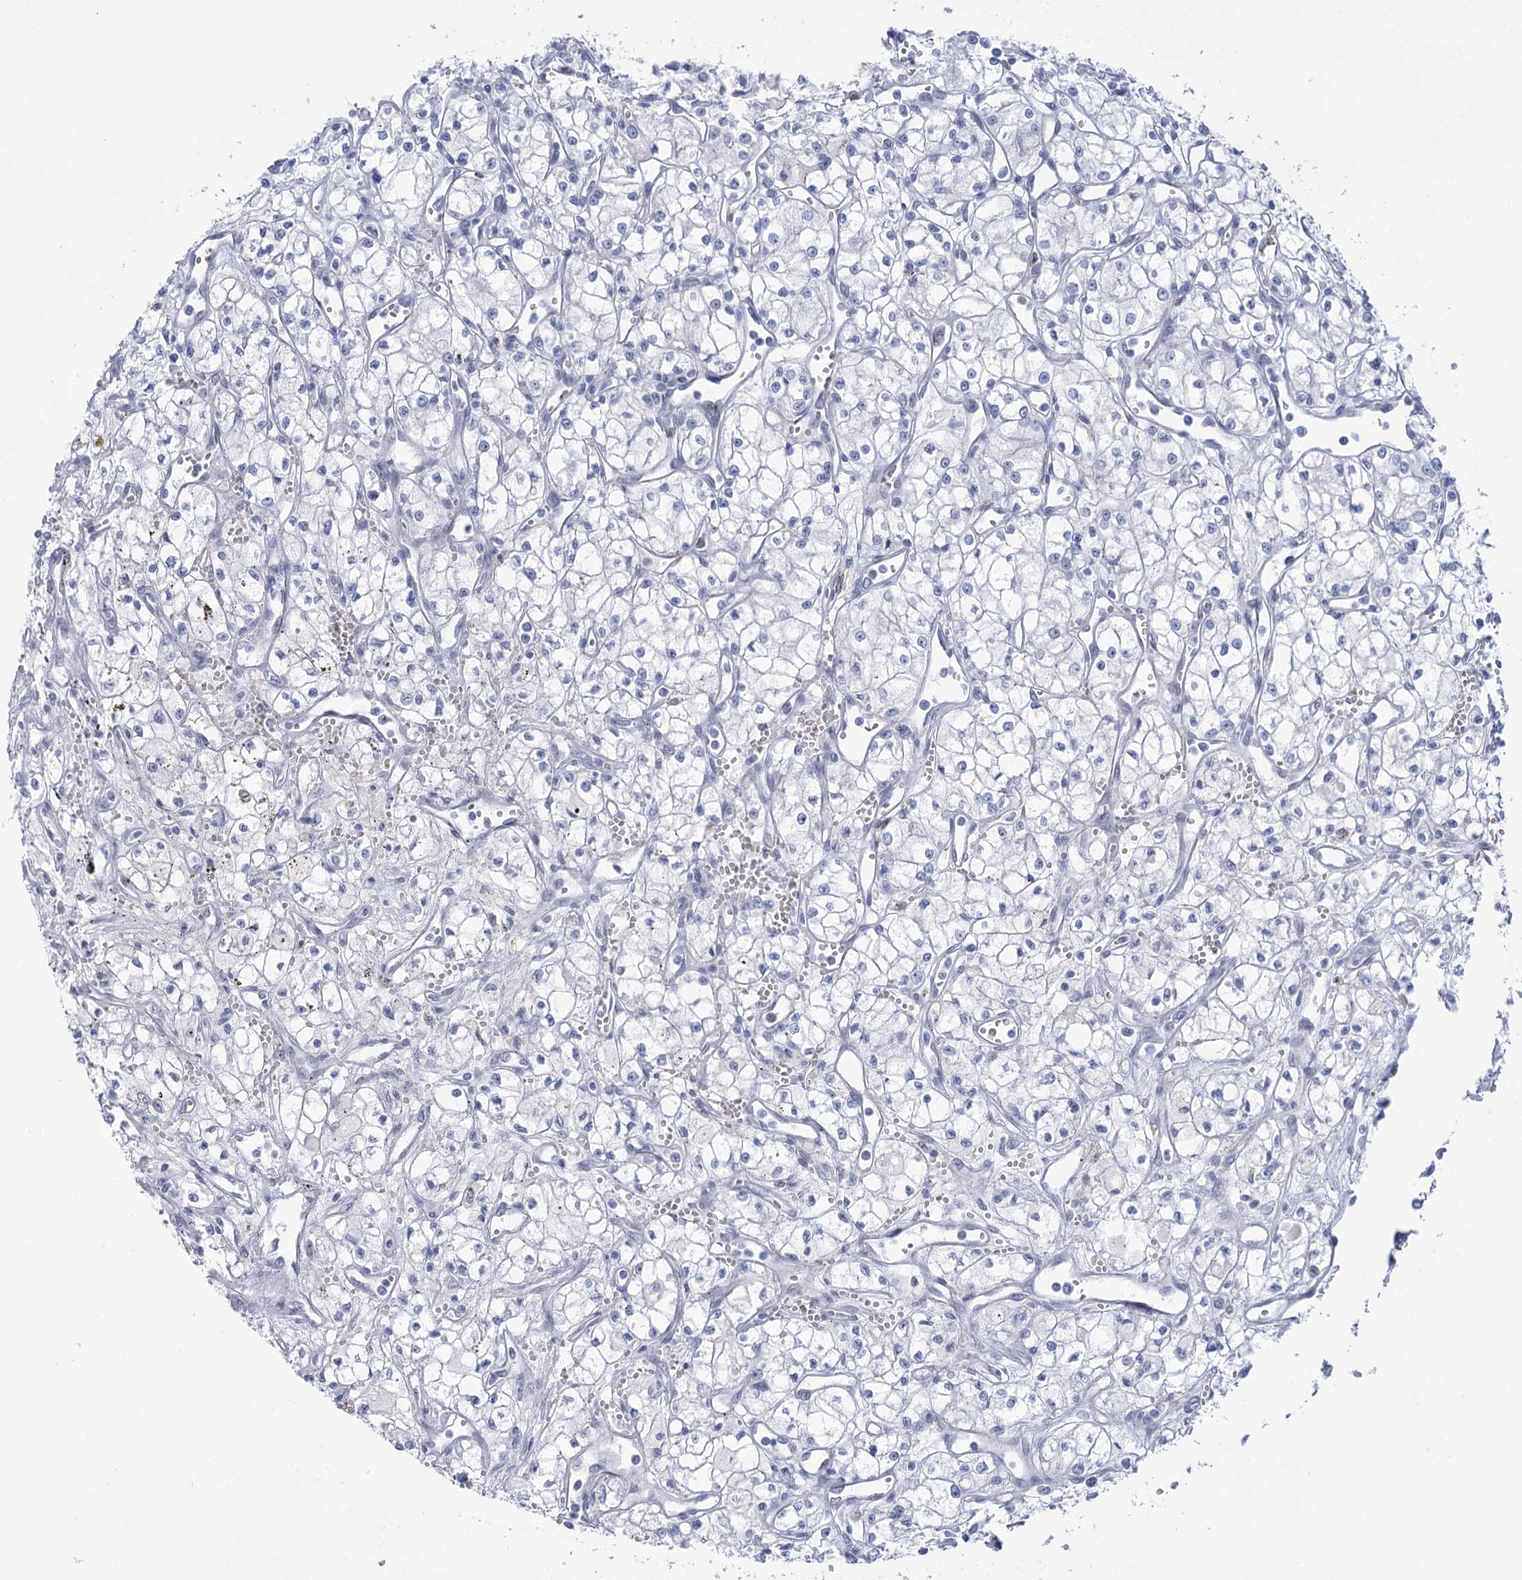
{"staining": {"intensity": "negative", "quantity": "none", "location": "none"}, "tissue": "renal cancer", "cell_type": "Tumor cells", "image_type": "cancer", "snomed": [{"axis": "morphology", "description": "Adenocarcinoma, NOS"}, {"axis": "topography", "description": "Kidney"}], "caption": "A histopathology image of renal cancer stained for a protein displays no brown staining in tumor cells. (IHC, brightfield microscopy, high magnification).", "gene": "HORMAD1", "patient": {"sex": "male", "age": 59}}